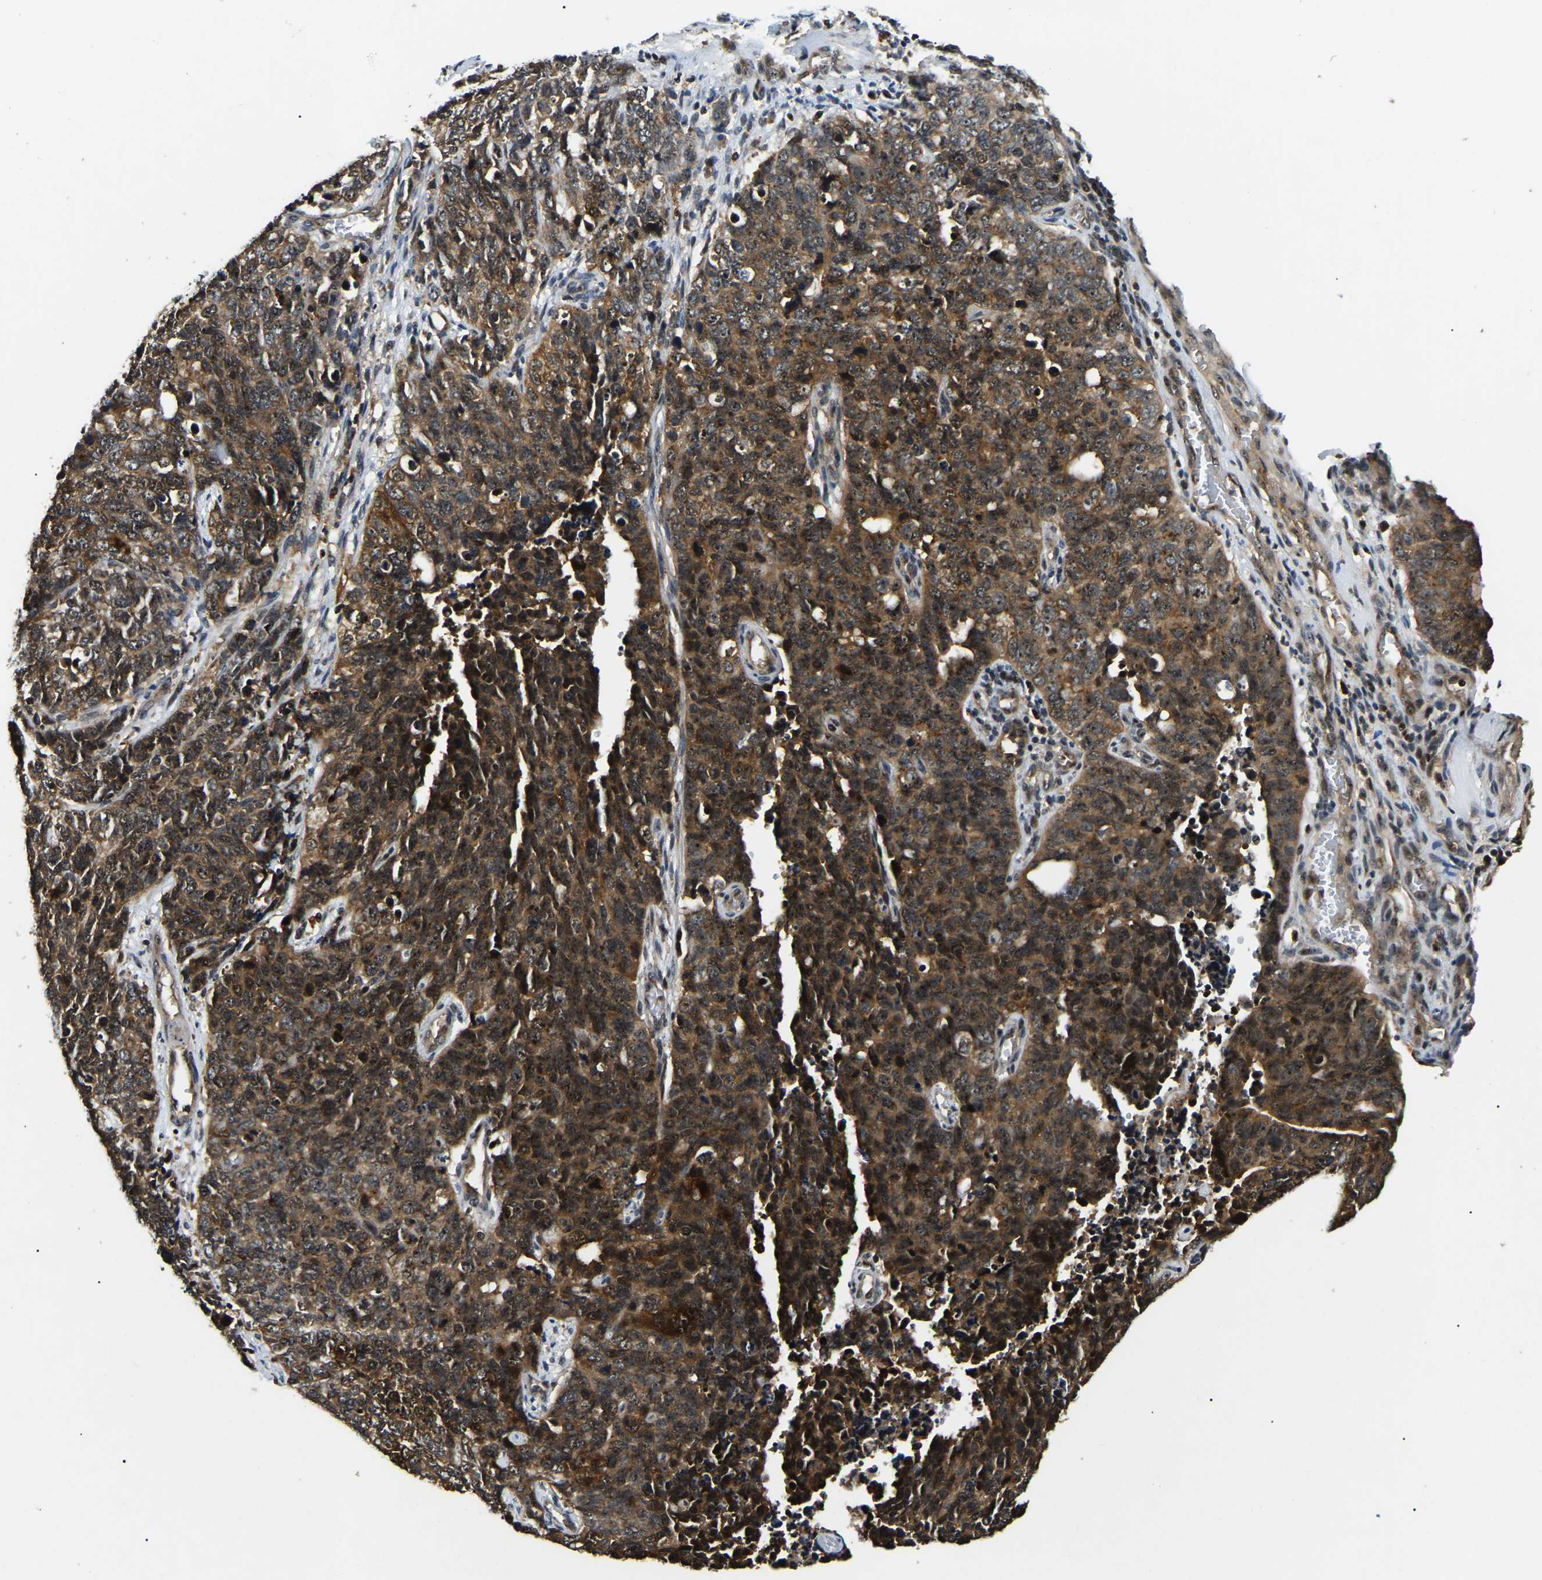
{"staining": {"intensity": "moderate", "quantity": ">75%", "location": "cytoplasmic/membranous"}, "tissue": "cervical cancer", "cell_type": "Tumor cells", "image_type": "cancer", "snomed": [{"axis": "morphology", "description": "Squamous cell carcinoma, NOS"}, {"axis": "topography", "description": "Cervix"}], "caption": "An image showing moderate cytoplasmic/membranous staining in approximately >75% of tumor cells in cervical squamous cell carcinoma, as visualized by brown immunohistochemical staining.", "gene": "RBM28", "patient": {"sex": "female", "age": 63}}